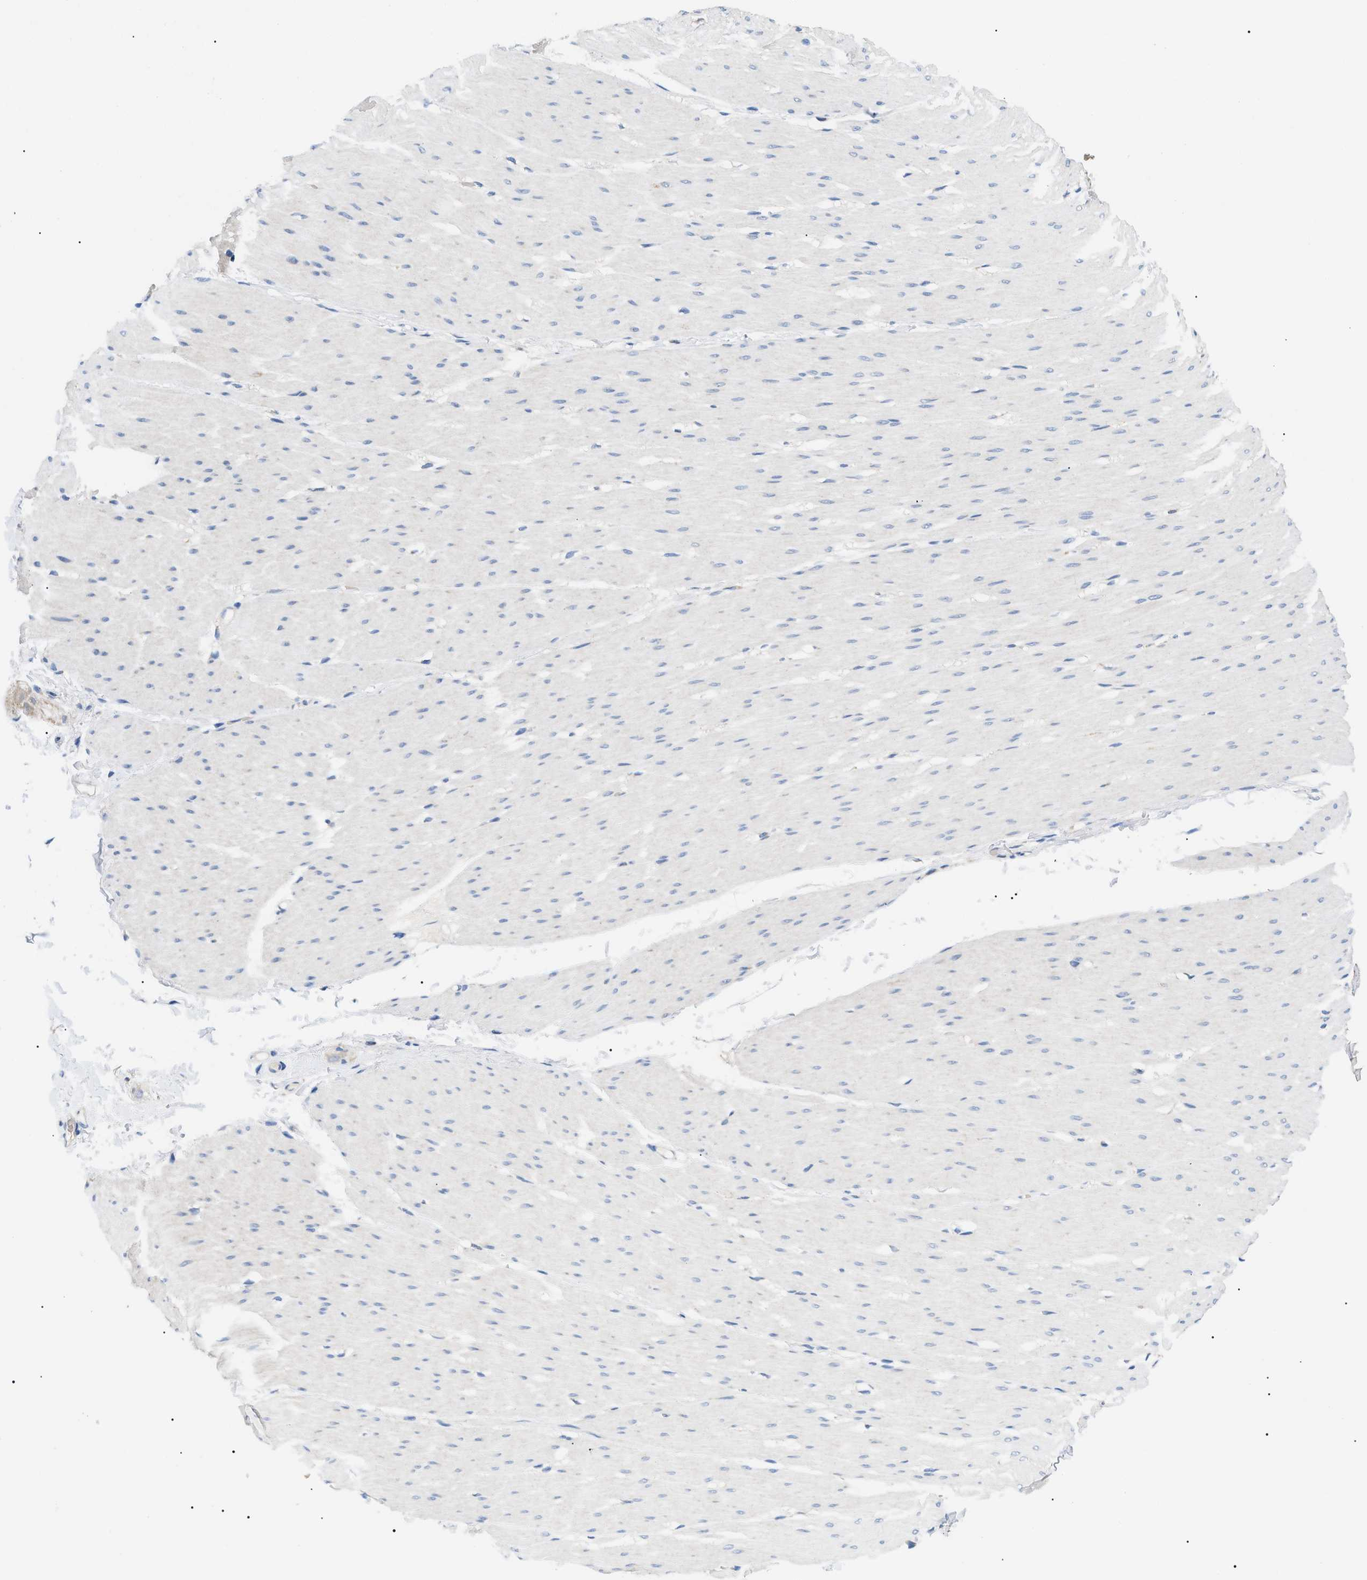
{"staining": {"intensity": "negative", "quantity": "none", "location": "none"}, "tissue": "smooth muscle", "cell_type": "Smooth muscle cells", "image_type": "normal", "snomed": [{"axis": "morphology", "description": "Normal tissue, NOS"}, {"axis": "topography", "description": "Smooth muscle"}, {"axis": "topography", "description": "Colon"}], "caption": "Immunohistochemical staining of benign human smooth muscle exhibits no significant expression in smooth muscle cells.", "gene": "TOMM6", "patient": {"sex": "male", "age": 67}}